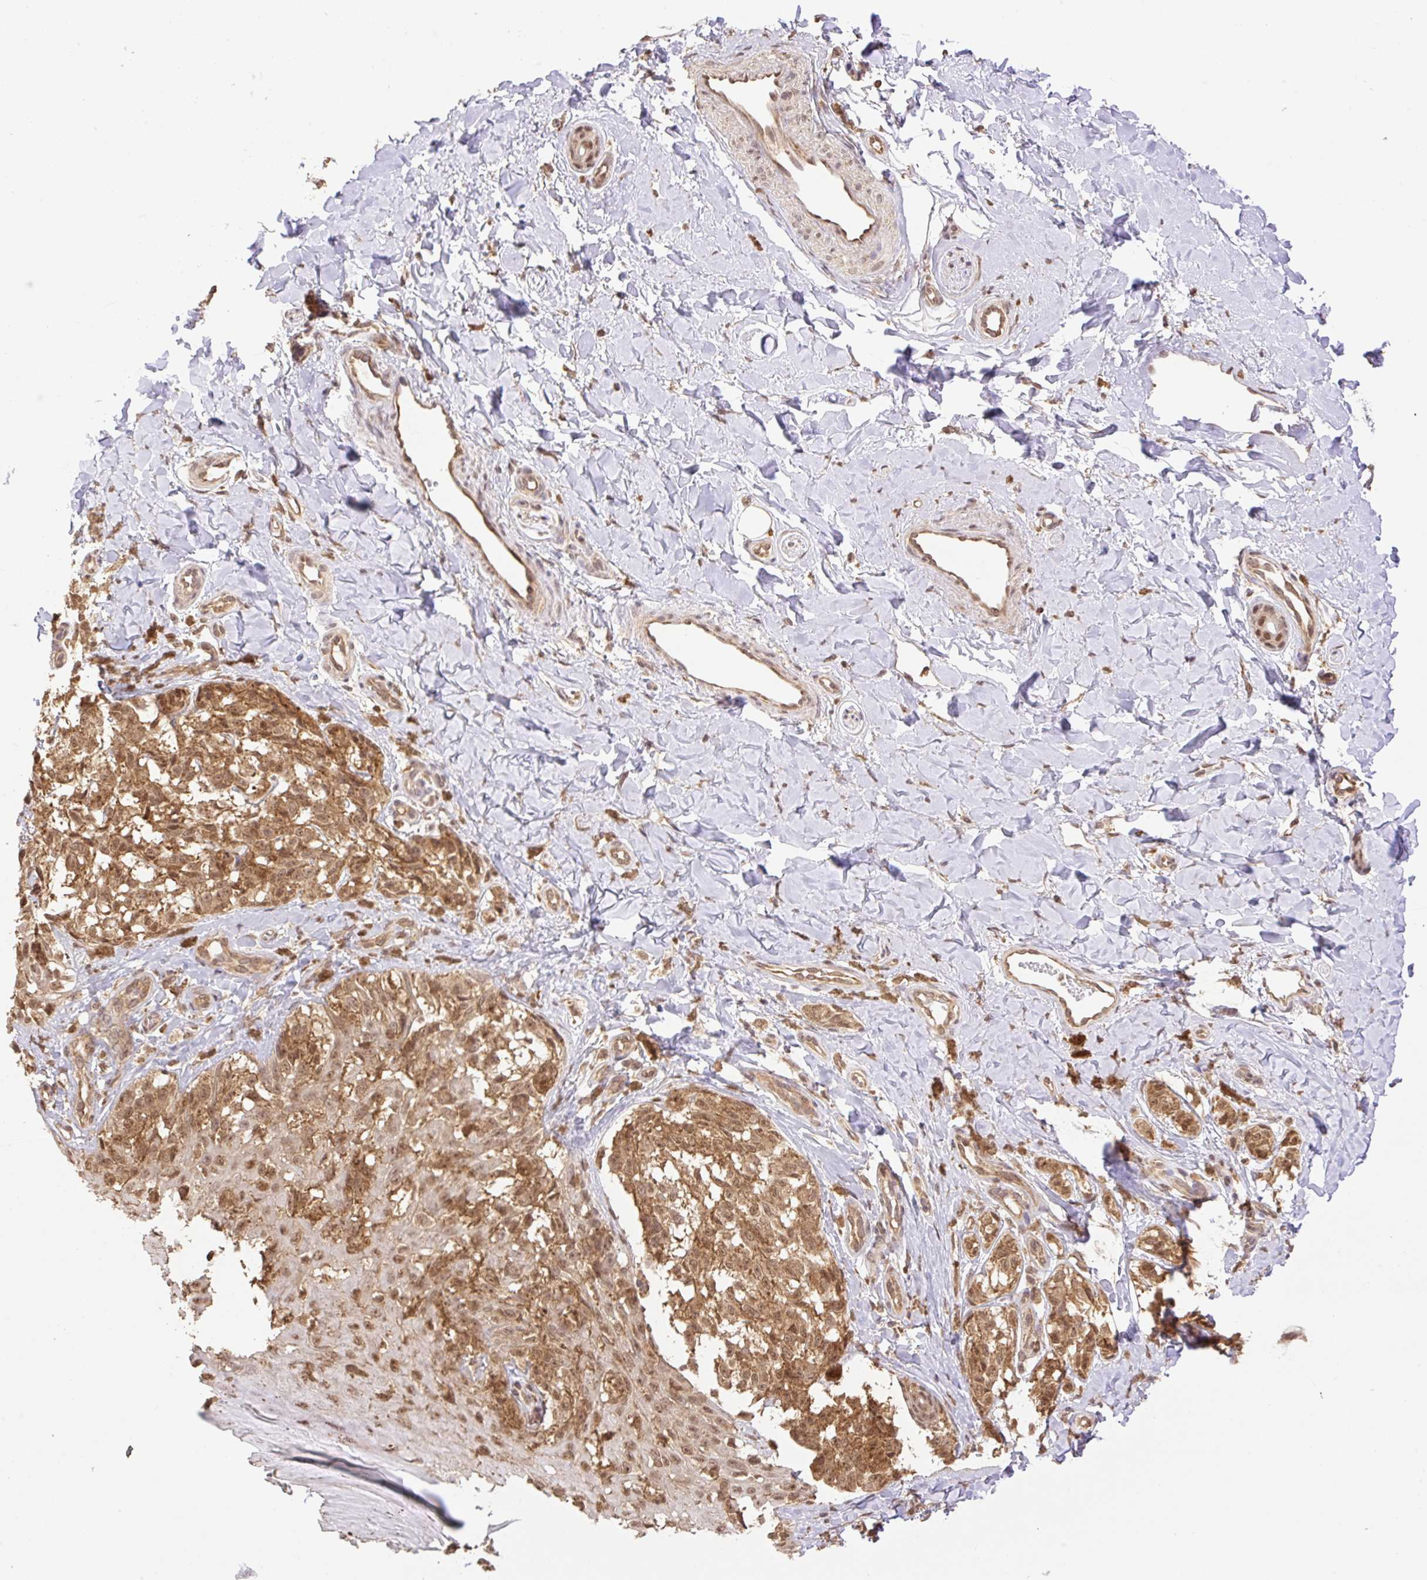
{"staining": {"intensity": "moderate", "quantity": ">75%", "location": "cytoplasmic/membranous,nuclear"}, "tissue": "melanoma", "cell_type": "Tumor cells", "image_type": "cancer", "snomed": [{"axis": "morphology", "description": "Malignant melanoma, NOS"}, {"axis": "topography", "description": "Skin"}], "caption": "Protein expression by IHC demonstrates moderate cytoplasmic/membranous and nuclear staining in approximately >75% of tumor cells in malignant melanoma. Immunohistochemistry stains the protein of interest in brown and the nuclei are stained blue.", "gene": "VPS25", "patient": {"sex": "female", "age": 65}}